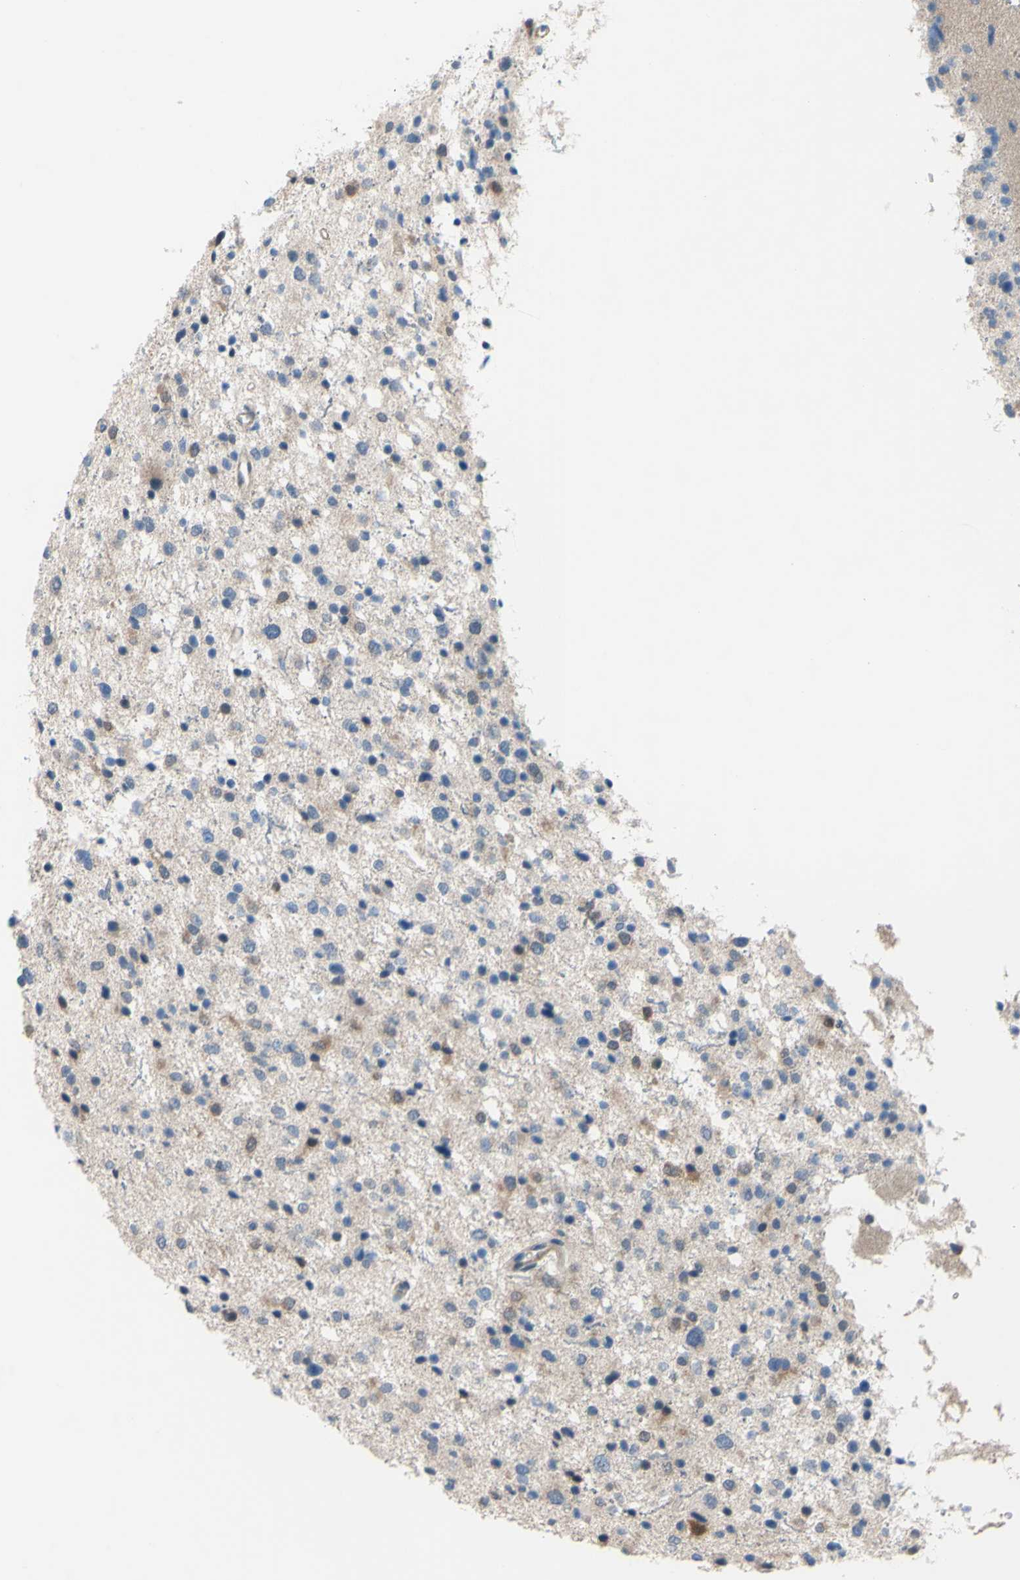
{"staining": {"intensity": "weak", "quantity": "25%-75%", "location": "cytoplasmic/membranous"}, "tissue": "glioma", "cell_type": "Tumor cells", "image_type": "cancer", "snomed": [{"axis": "morphology", "description": "Glioma, malignant, Low grade"}, {"axis": "topography", "description": "Brain"}], "caption": "Immunohistochemical staining of malignant low-grade glioma demonstrates low levels of weak cytoplasmic/membranous positivity in approximately 25%-75% of tumor cells.", "gene": "NOL3", "patient": {"sex": "female", "age": 37}}